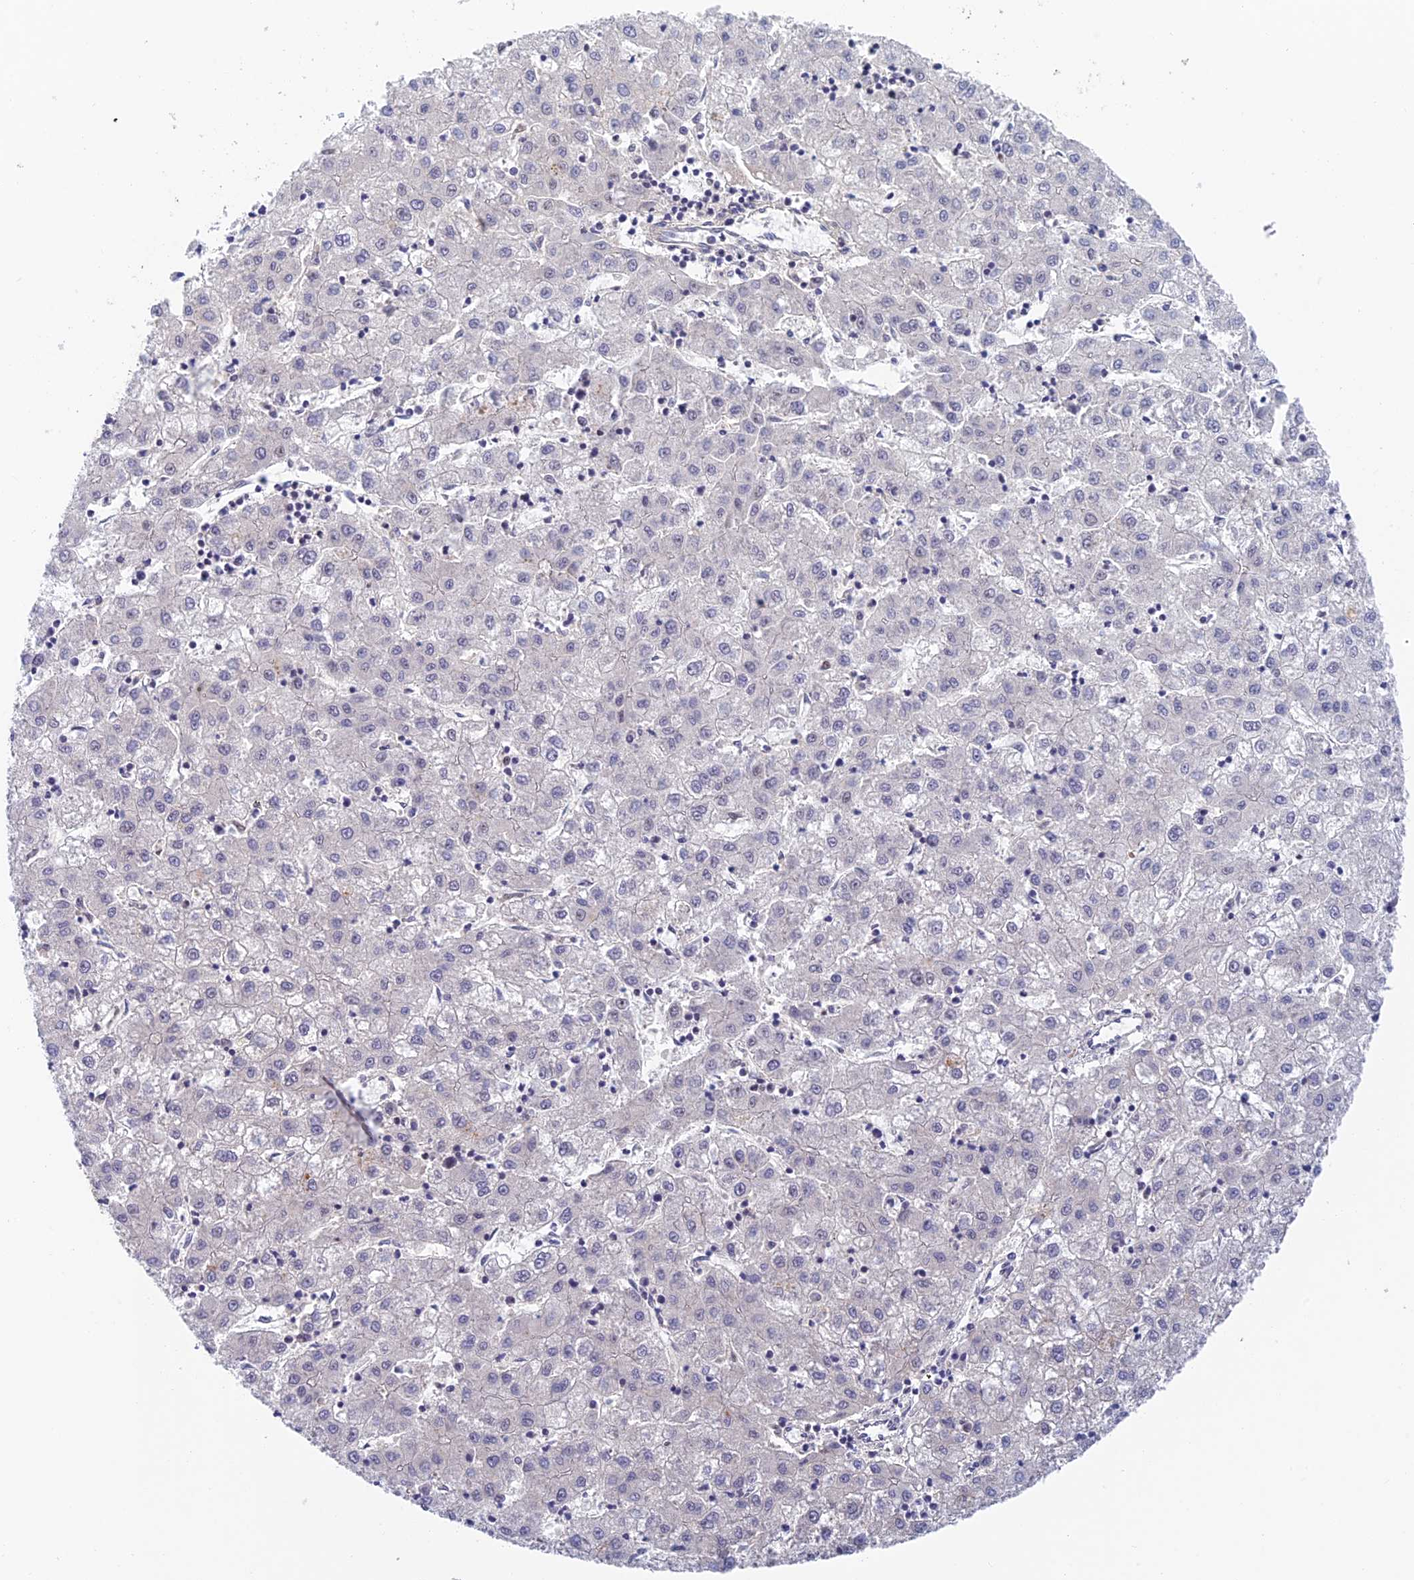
{"staining": {"intensity": "negative", "quantity": "none", "location": "none"}, "tissue": "liver cancer", "cell_type": "Tumor cells", "image_type": "cancer", "snomed": [{"axis": "morphology", "description": "Carcinoma, Hepatocellular, NOS"}, {"axis": "topography", "description": "Liver"}], "caption": "A high-resolution histopathology image shows IHC staining of liver cancer, which exhibits no significant staining in tumor cells.", "gene": "NSMCE1", "patient": {"sex": "male", "age": 72}}